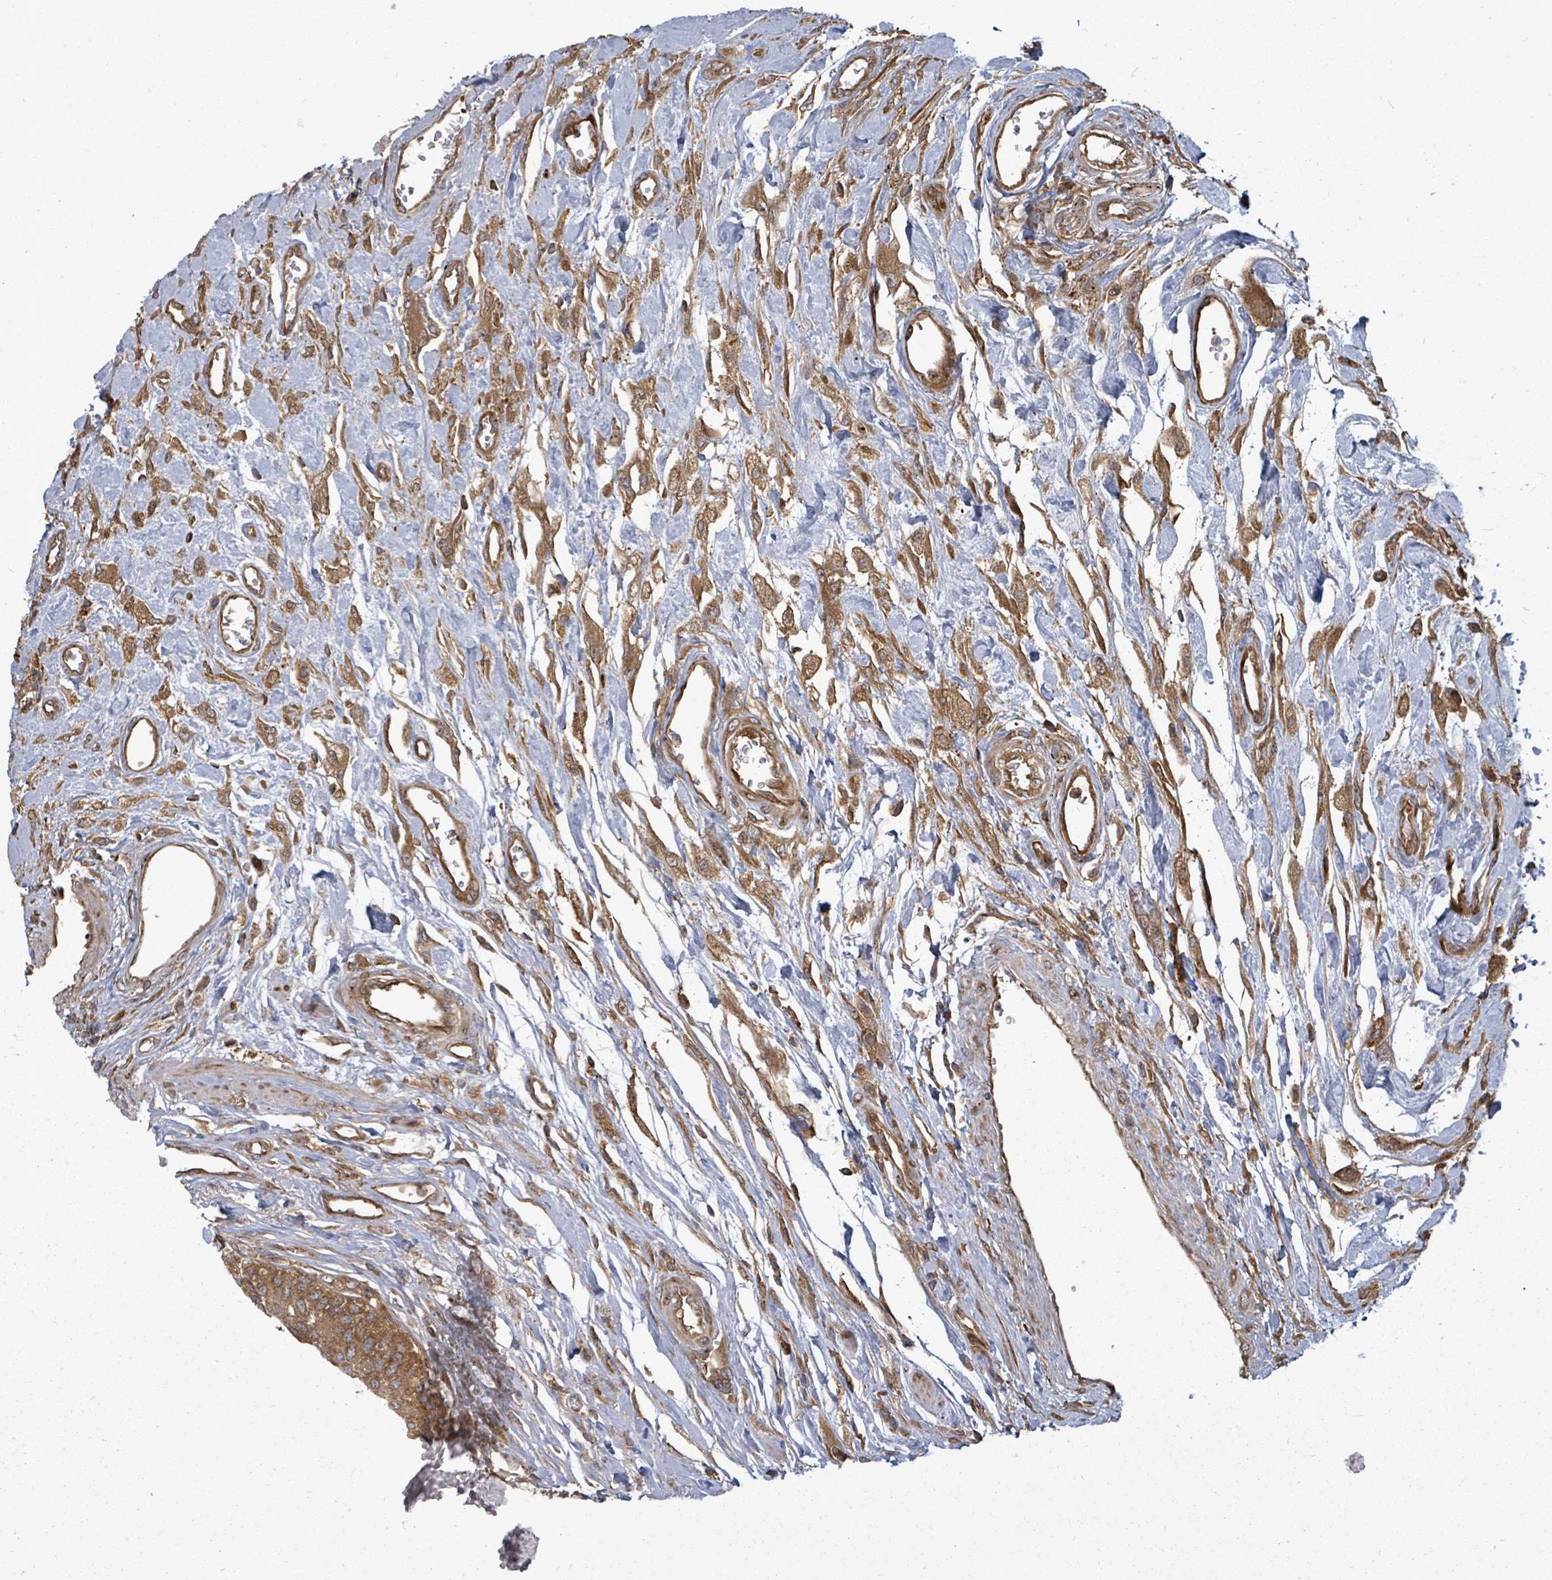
{"staining": {"intensity": "moderate", "quantity": ">75%", "location": "cytoplasmic/membranous"}, "tissue": "urothelial cancer", "cell_type": "Tumor cells", "image_type": "cancer", "snomed": [{"axis": "morphology", "description": "Urothelial carcinoma, High grade"}, {"axis": "topography", "description": "Urinary bladder"}], "caption": "Tumor cells demonstrate moderate cytoplasmic/membranous staining in approximately >75% of cells in urothelial cancer.", "gene": "EIF3C", "patient": {"sex": "female", "age": 79}}